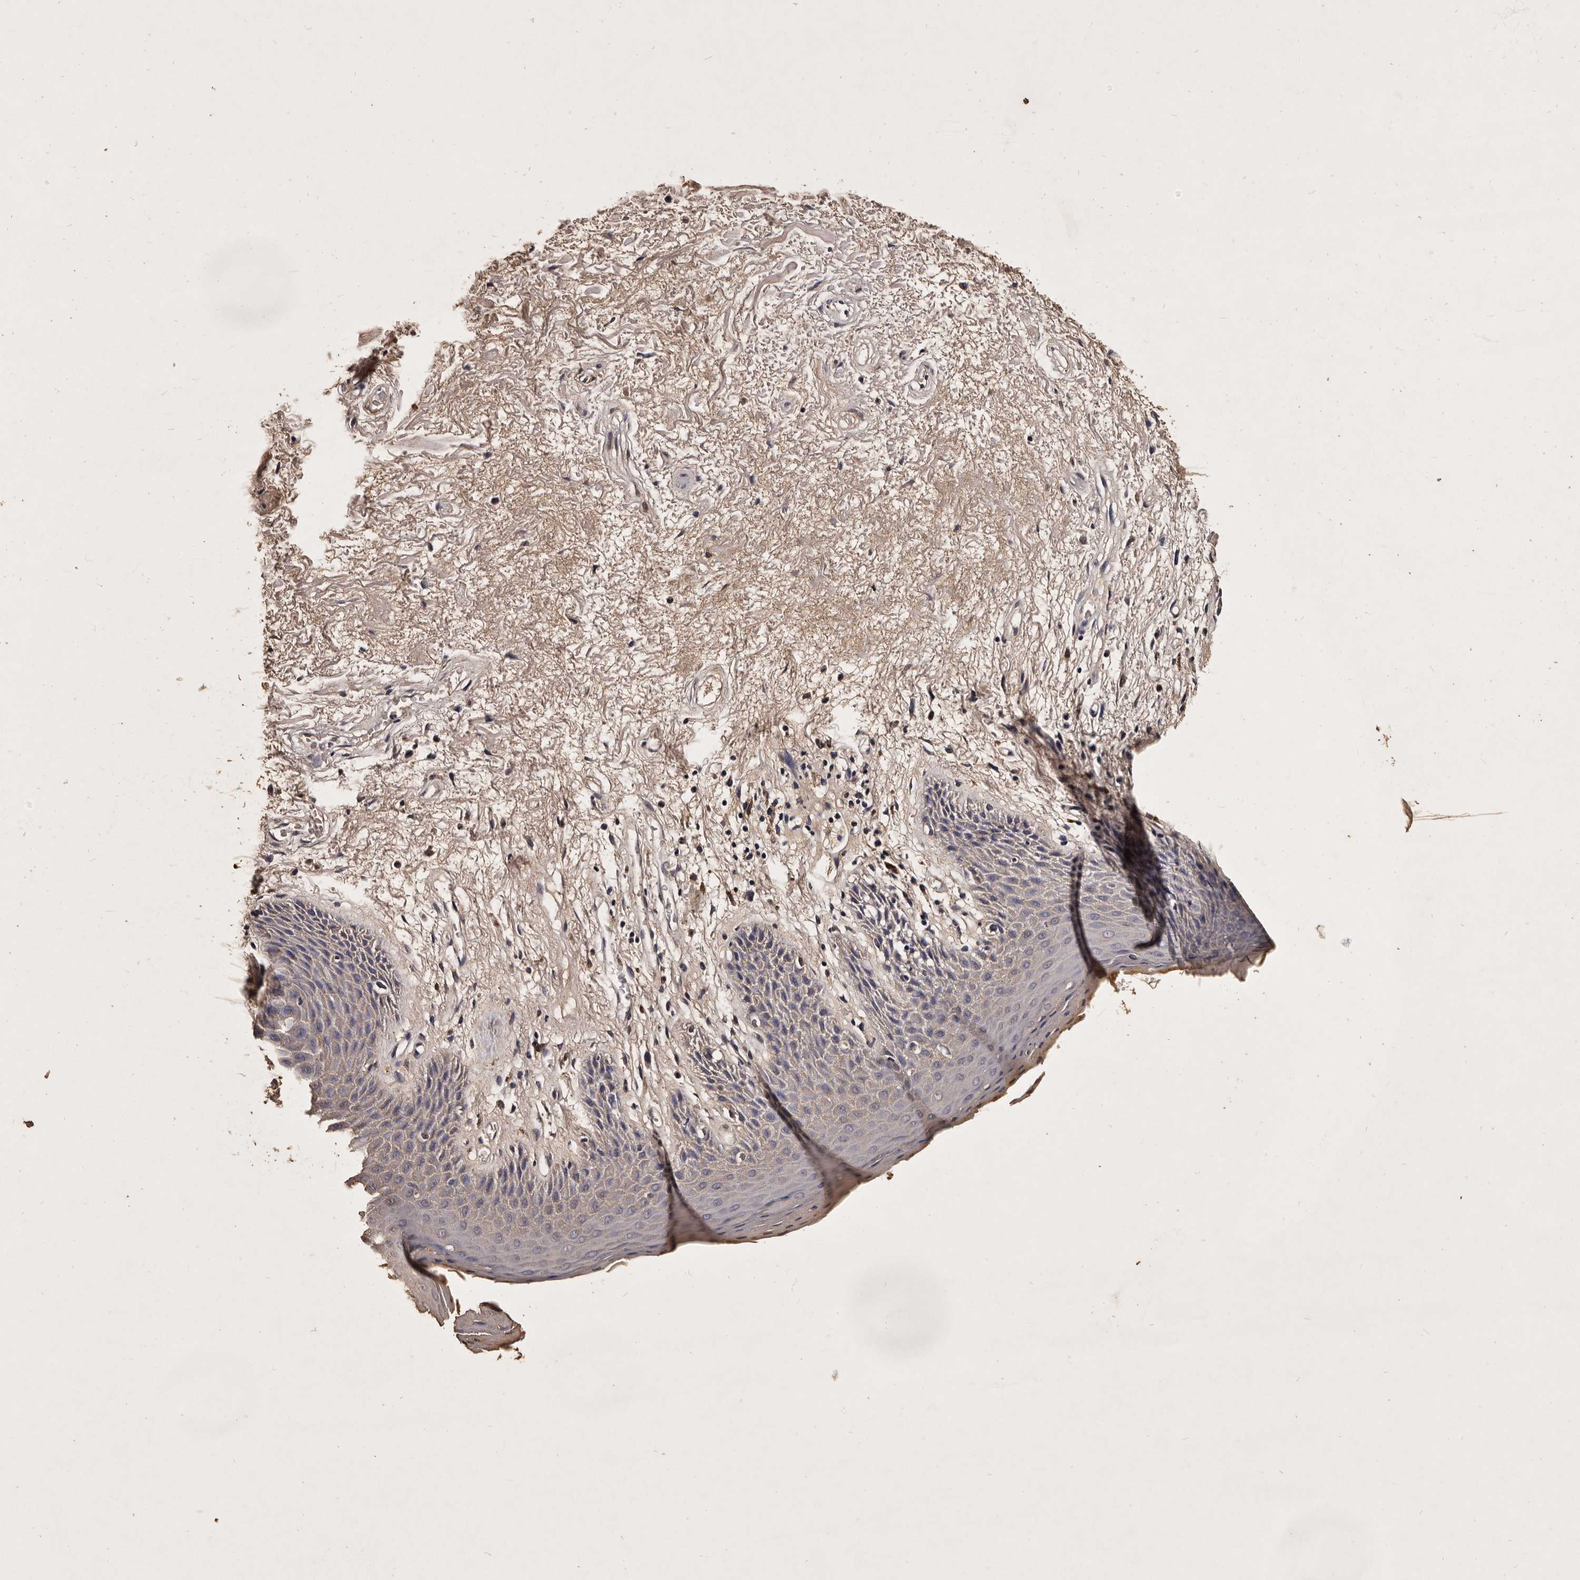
{"staining": {"intensity": "moderate", "quantity": "25%-75%", "location": "cytoplasmic/membranous"}, "tissue": "skin", "cell_type": "Epidermal cells", "image_type": "normal", "snomed": [{"axis": "morphology", "description": "Normal tissue, NOS"}, {"axis": "topography", "description": "Anal"}], "caption": "Immunohistochemical staining of benign skin displays moderate cytoplasmic/membranous protein staining in approximately 25%-75% of epidermal cells.", "gene": "PARS2", "patient": {"sex": "male", "age": 74}}